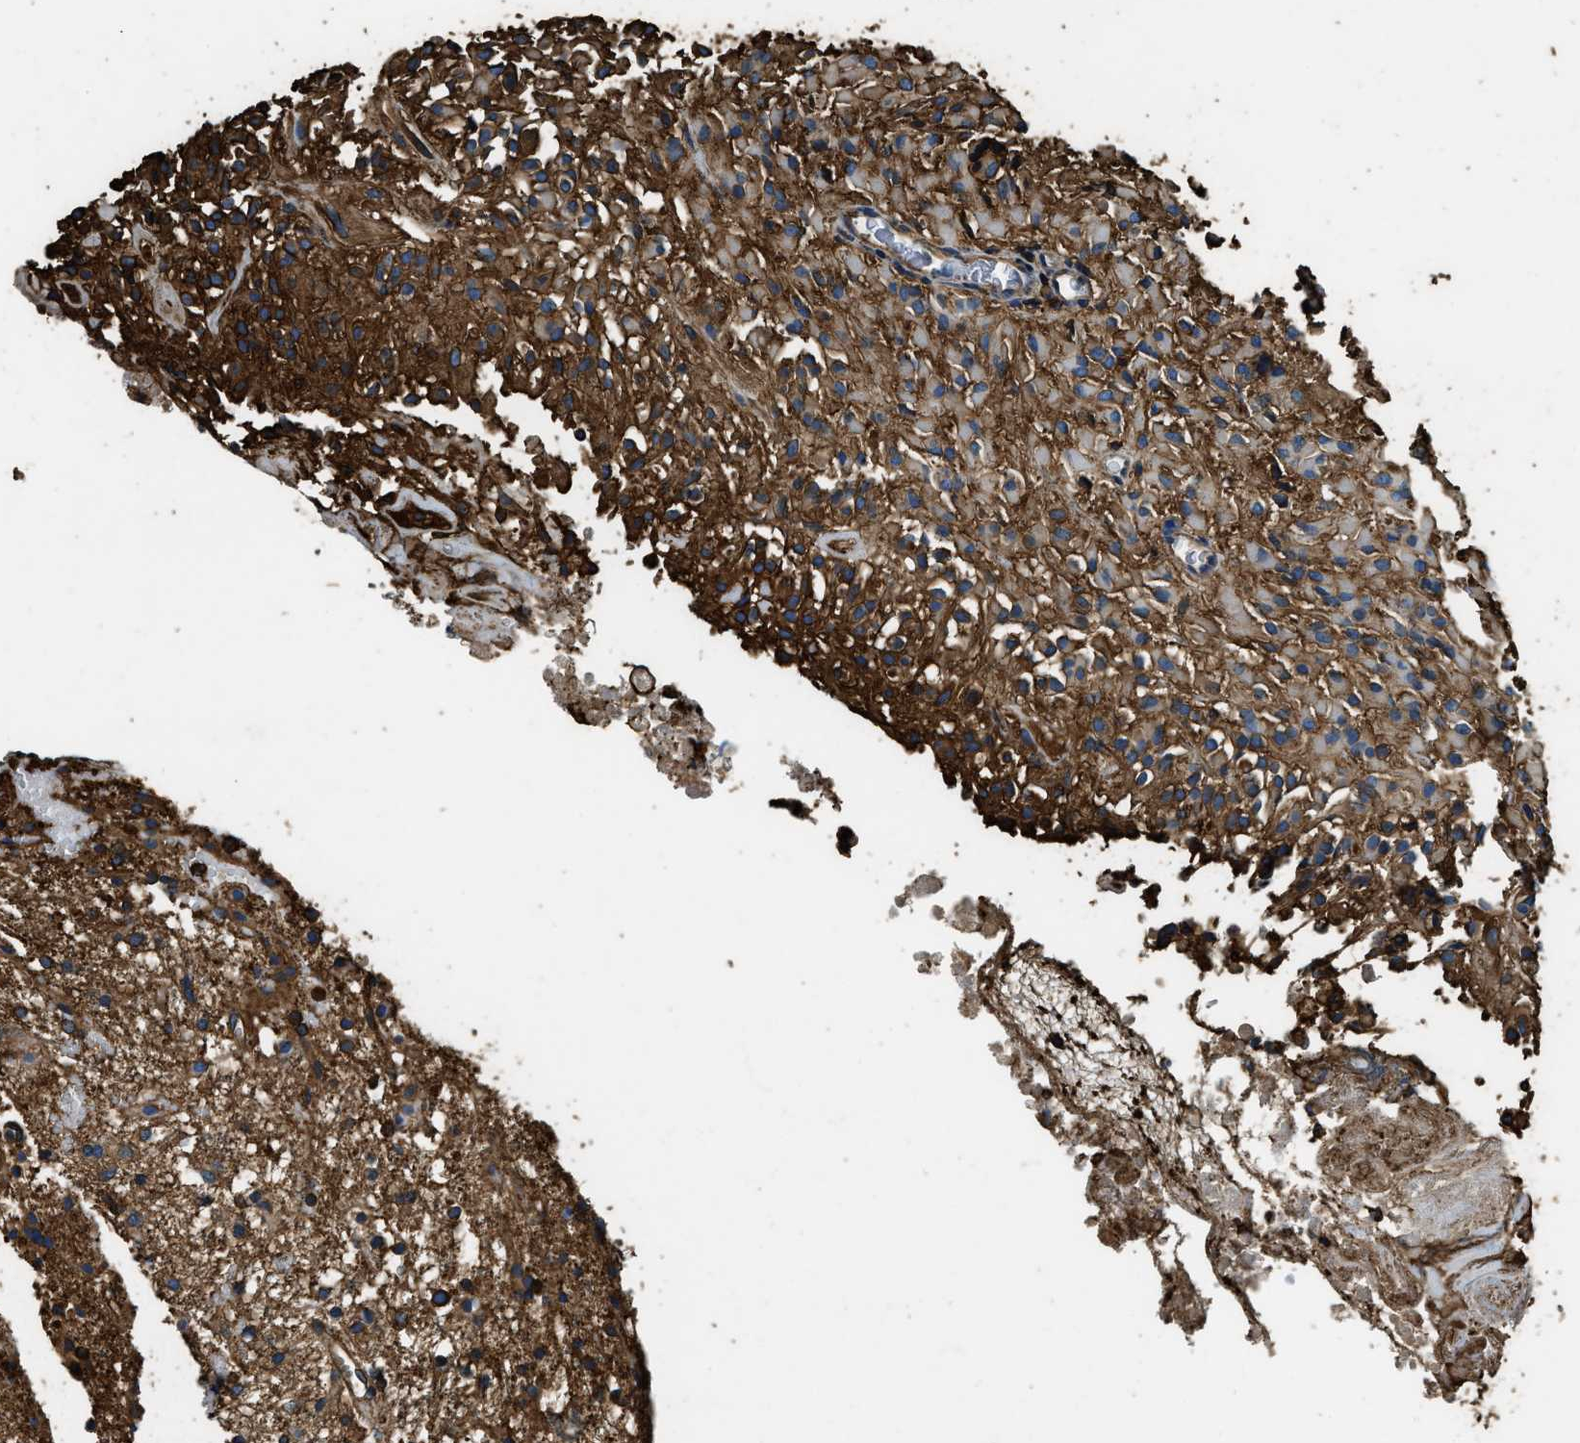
{"staining": {"intensity": "moderate", "quantity": ">75%", "location": "cytoplasmic/membranous"}, "tissue": "glioma", "cell_type": "Tumor cells", "image_type": "cancer", "snomed": [{"axis": "morphology", "description": "Glioma, malignant, High grade"}, {"axis": "topography", "description": "Brain"}], "caption": "Immunohistochemical staining of human glioma exhibits medium levels of moderate cytoplasmic/membranous protein positivity in approximately >75% of tumor cells.", "gene": "ACCS", "patient": {"sex": "female", "age": 59}}